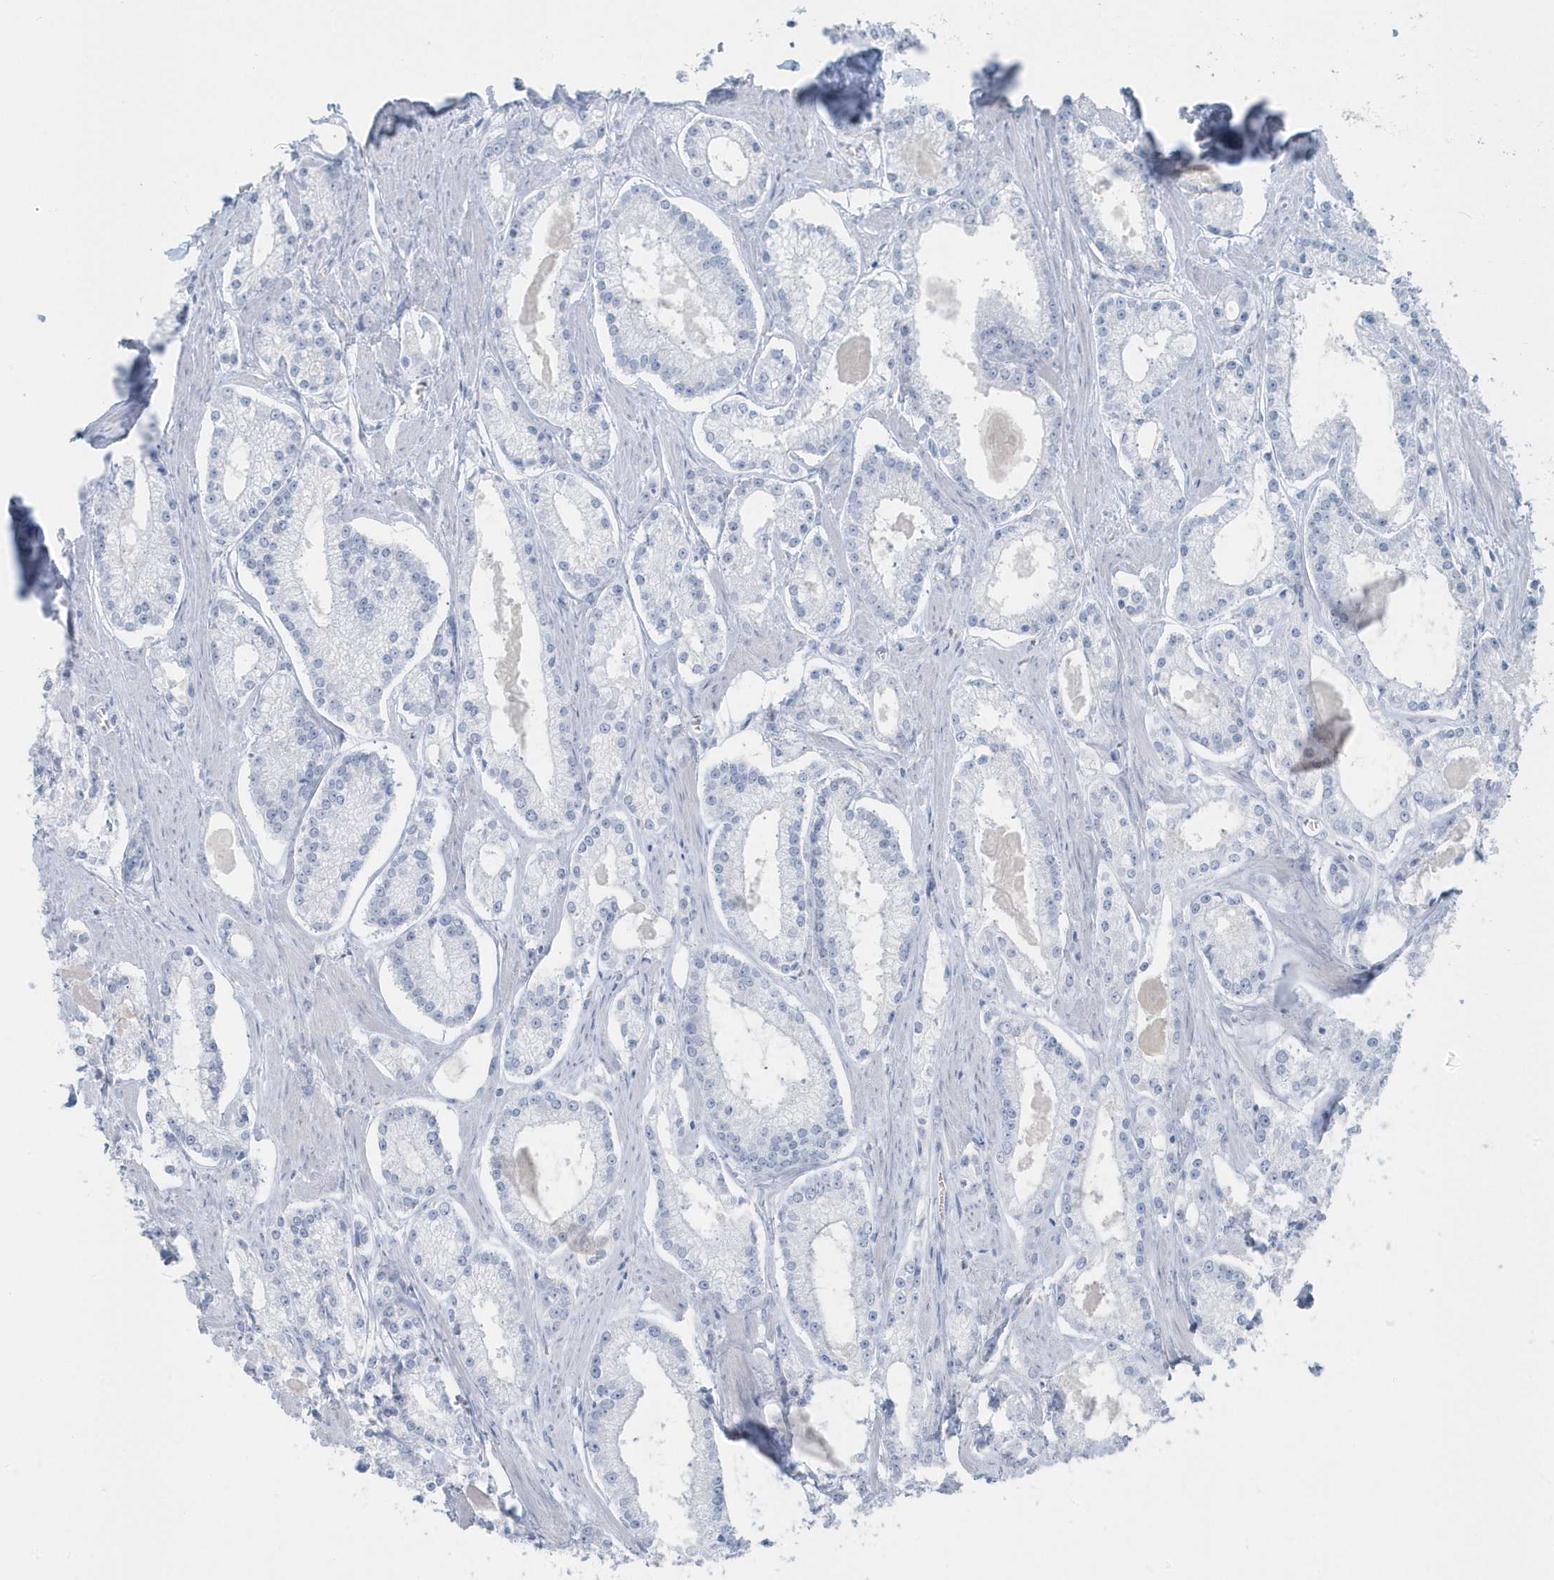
{"staining": {"intensity": "negative", "quantity": "none", "location": "none"}, "tissue": "prostate cancer", "cell_type": "Tumor cells", "image_type": "cancer", "snomed": [{"axis": "morphology", "description": "Adenocarcinoma, Low grade"}, {"axis": "topography", "description": "Prostate"}], "caption": "DAB immunohistochemical staining of human low-grade adenocarcinoma (prostate) demonstrates no significant staining in tumor cells. The staining was performed using DAB (3,3'-diaminobenzidine) to visualize the protein expression in brown, while the nuclei were stained in blue with hematoxylin (Magnification: 20x).", "gene": "FAM98A", "patient": {"sex": "male", "age": 54}}